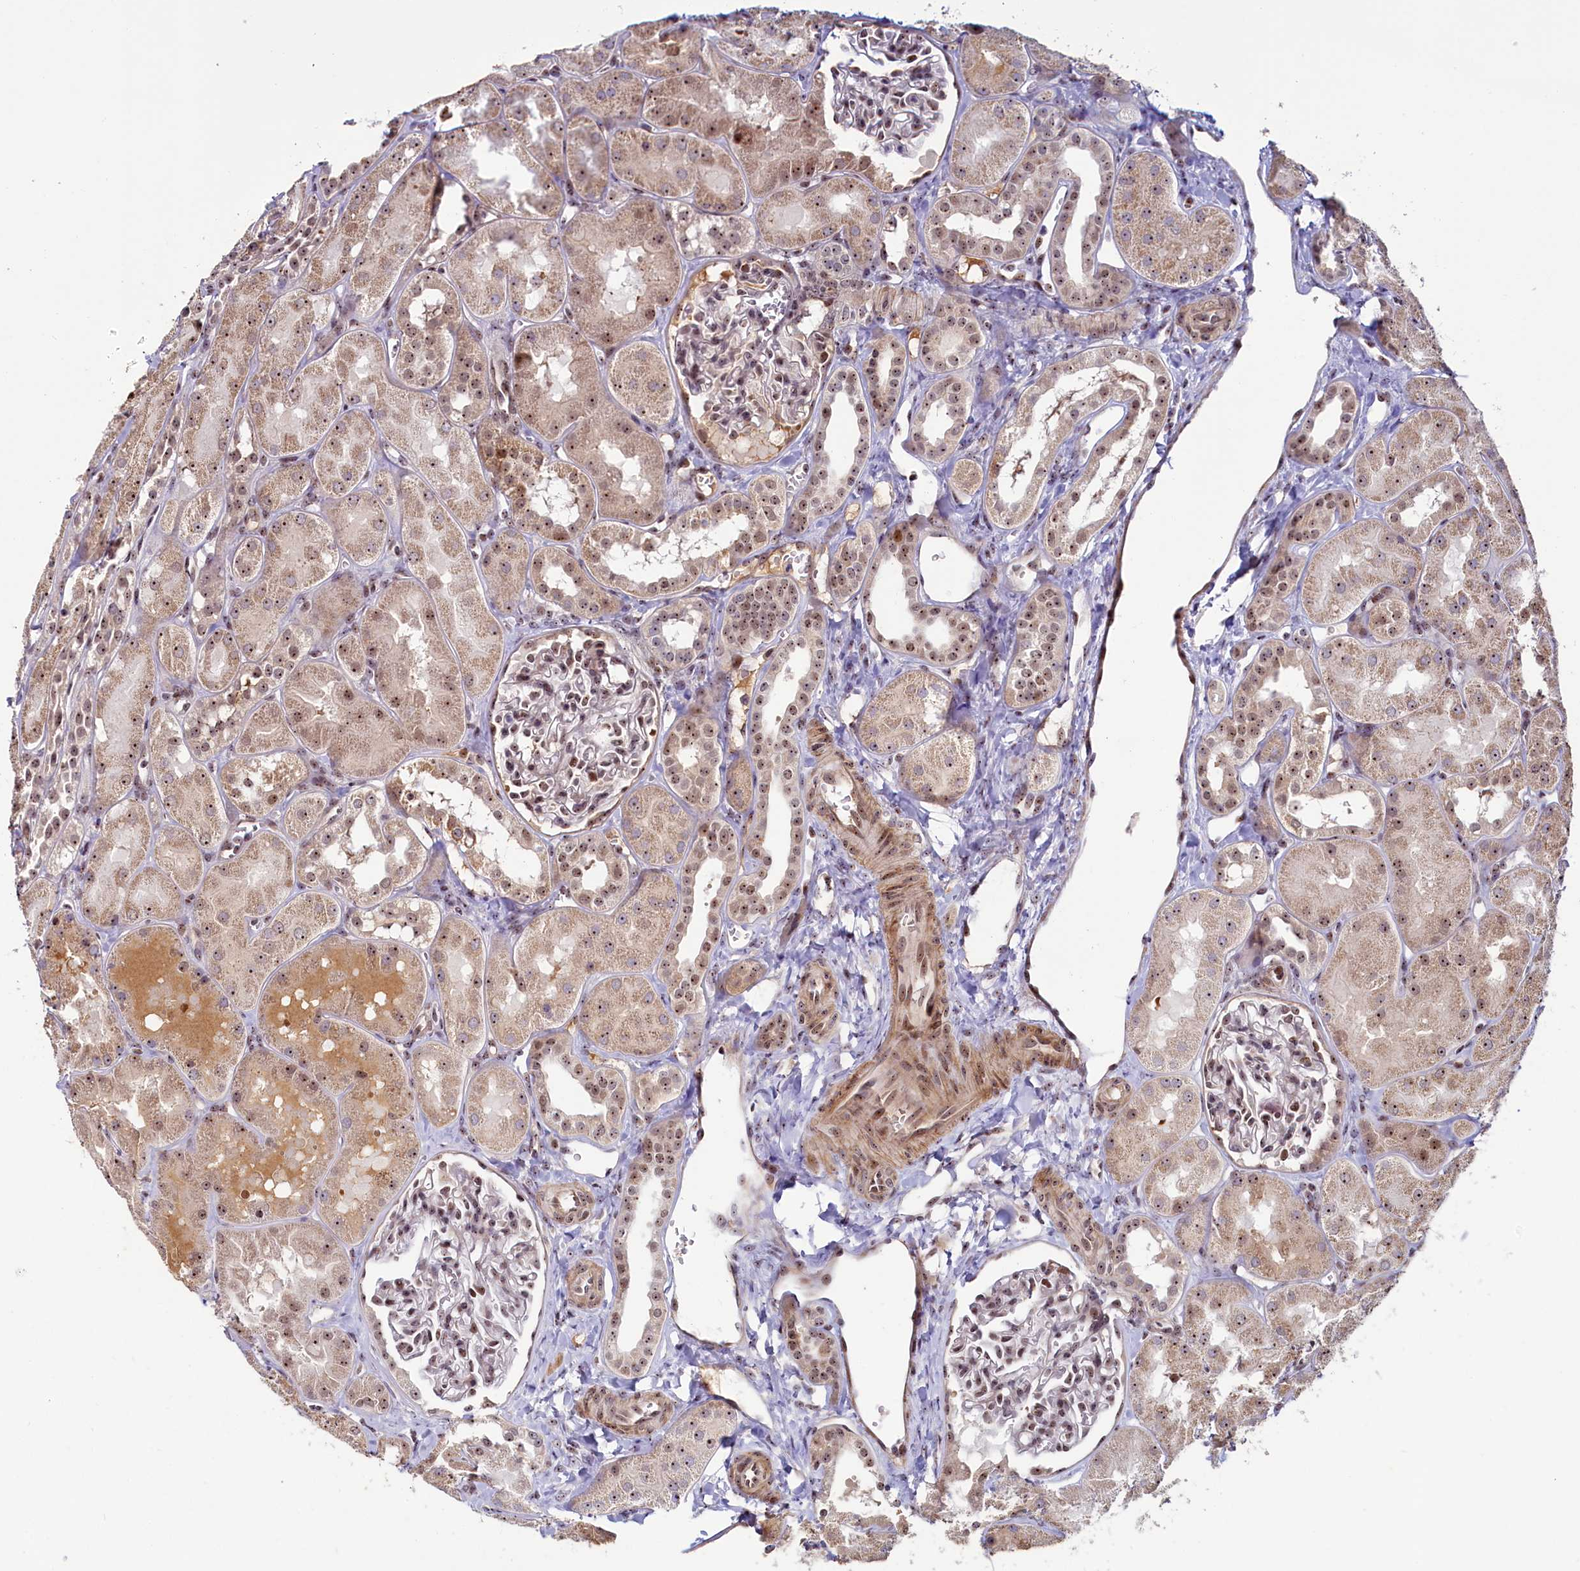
{"staining": {"intensity": "moderate", "quantity": ">75%", "location": "nuclear"}, "tissue": "kidney", "cell_type": "Cells in glomeruli", "image_type": "normal", "snomed": [{"axis": "morphology", "description": "Normal tissue, NOS"}, {"axis": "topography", "description": "Kidney"}, {"axis": "topography", "description": "Urinary bladder"}], "caption": "An image of human kidney stained for a protein displays moderate nuclear brown staining in cells in glomeruli. (Brightfield microscopy of DAB IHC at high magnification).", "gene": "TCOF1", "patient": {"sex": "male", "age": 16}}